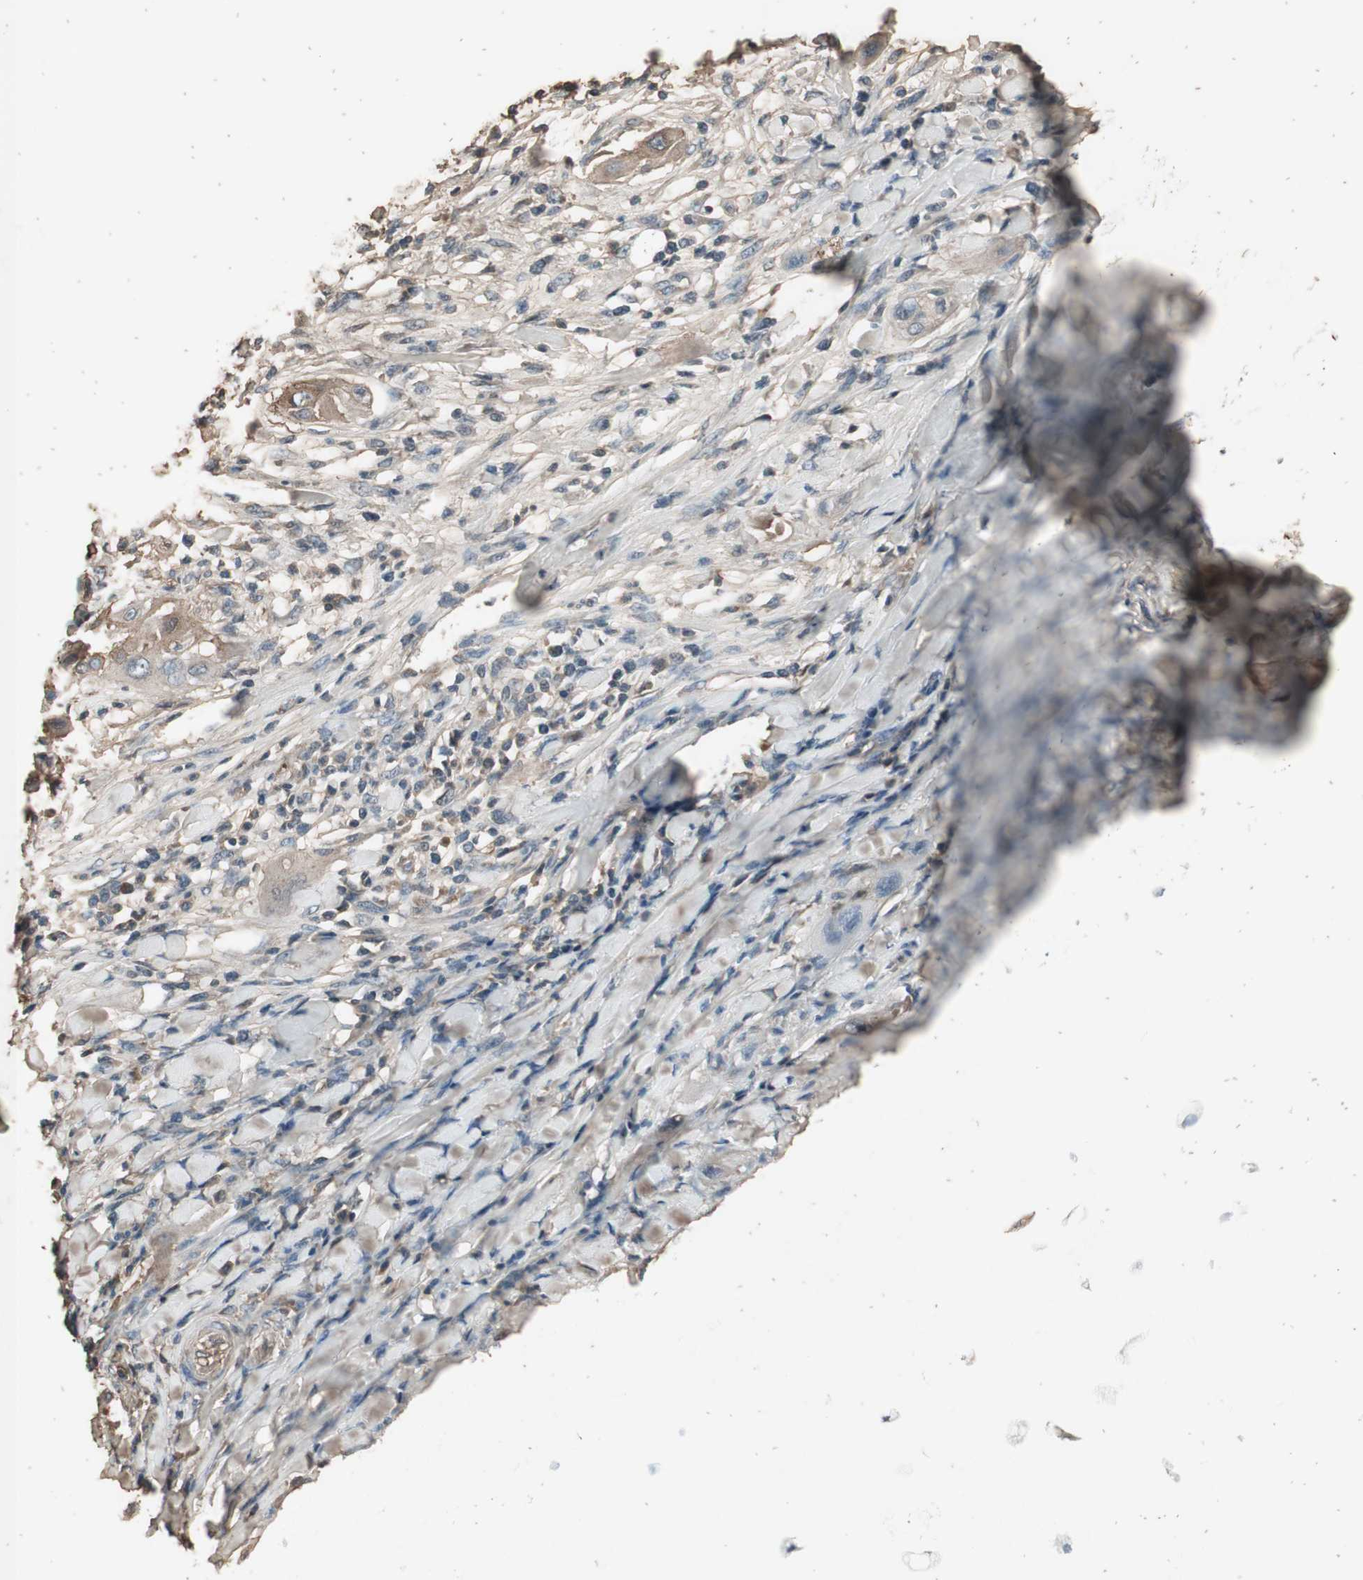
{"staining": {"intensity": "weak", "quantity": ">75%", "location": "cytoplasmic/membranous"}, "tissue": "lung cancer", "cell_type": "Tumor cells", "image_type": "cancer", "snomed": [{"axis": "morphology", "description": "Squamous cell carcinoma, NOS"}, {"axis": "topography", "description": "Lung"}], "caption": "Human squamous cell carcinoma (lung) stained for a protein (brown) exhibits weak cytoplasmic/membranous positive staining in approximately >75% of tumor cells.", "gene": "MMP14", "patient": {"sex": "female", "age": 47}}